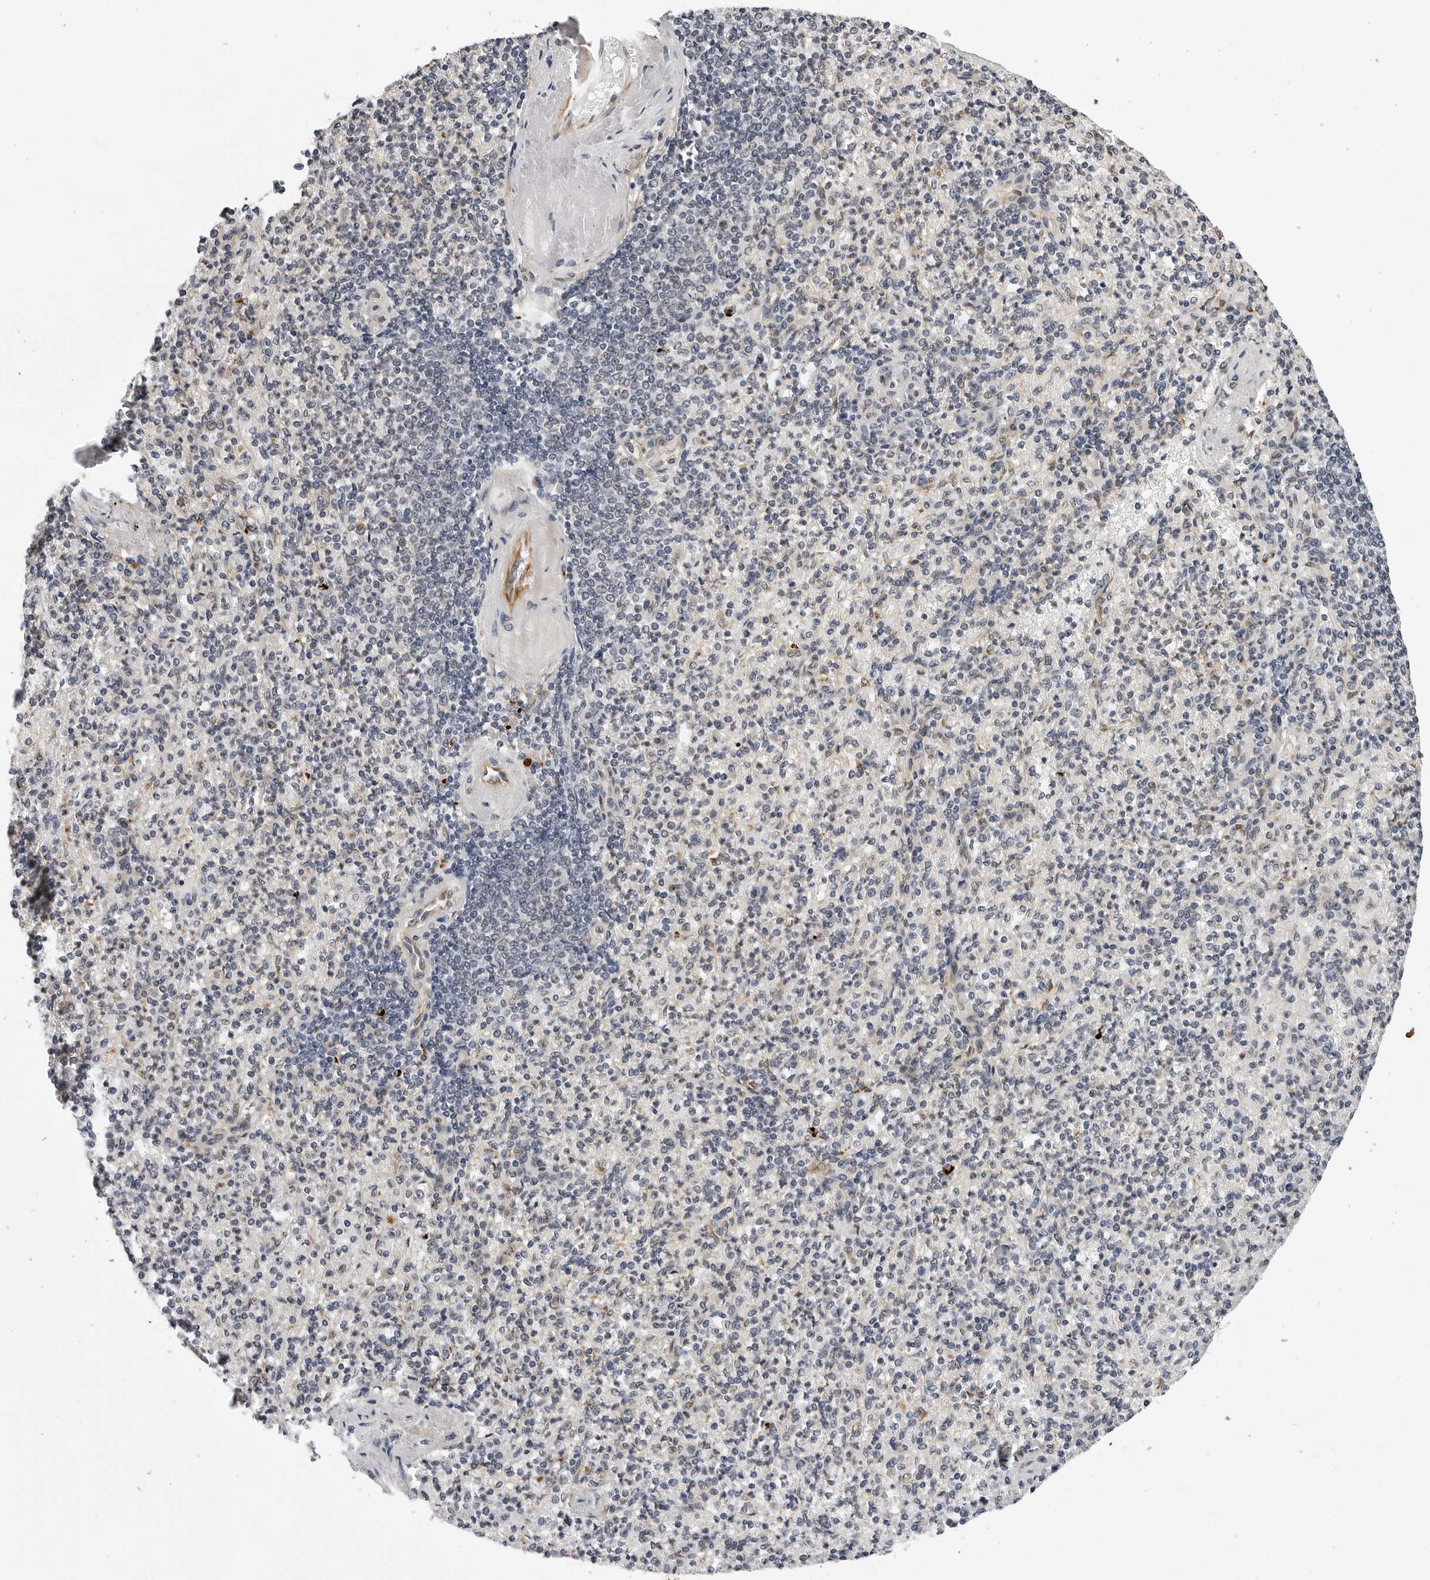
{"staining": {"intensity": "negative", "quantity": "none", "location": "none"}, "tissue": "spleen", "cell_type": "Cells in red pulp", "image_type": "normal", "snomed": [{"axis": "morphology", "description": "Normal tissue, NOS"}, {"axis": "topography", "description": "Spleen"}], "caption": "This is an IHC image of benign human spleen. There is no staining in cells in red pulp.", "gene": "KIAA1614", "patient": {"sex": "female", "age": 74}}